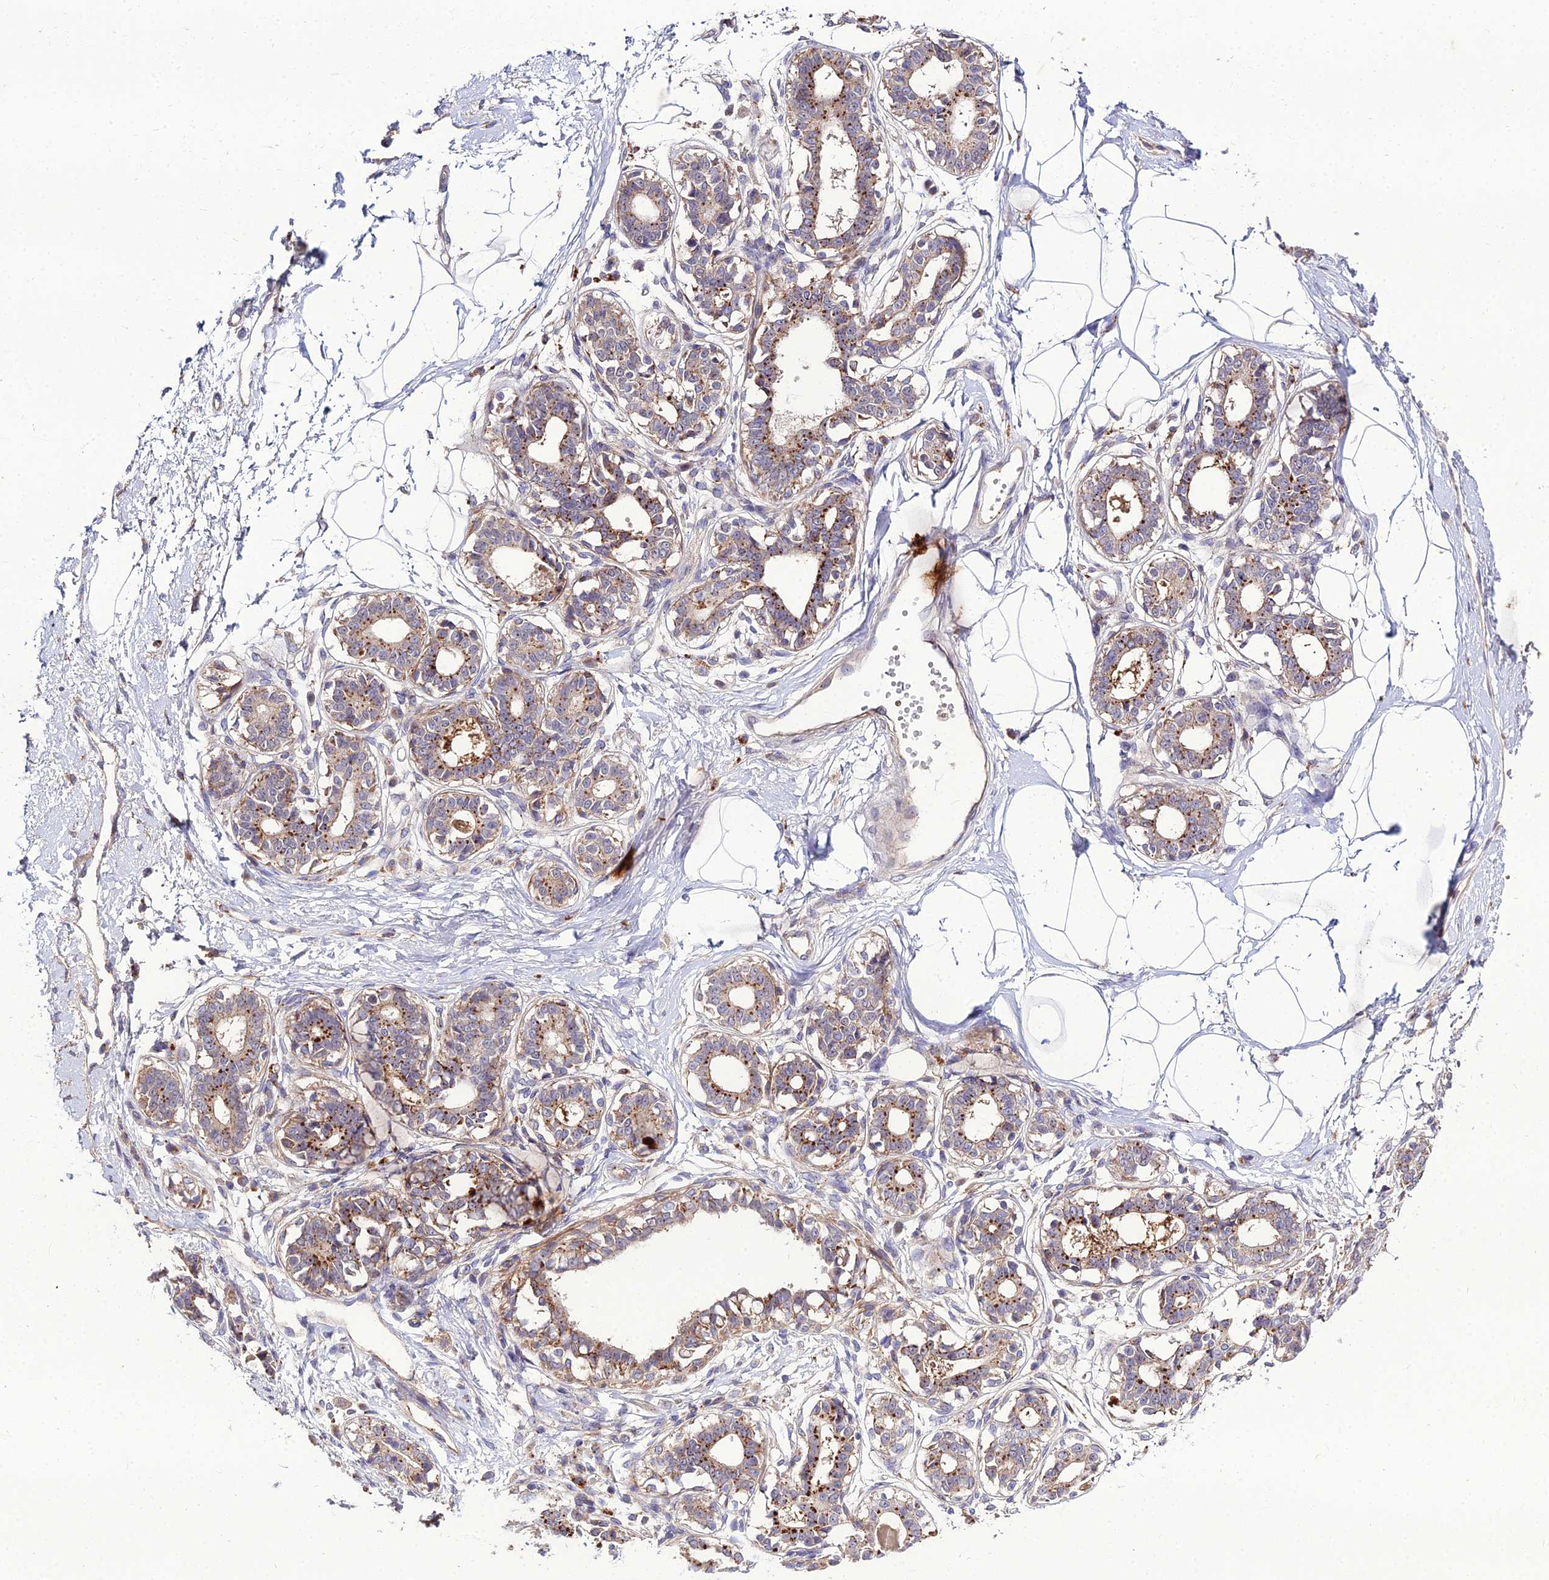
{"staining": {"intensity": "negative", "quantity": "none", "location": "none"}, "tissue": "breast", "cell_type": "Adipocytes", "image_type": "normal", "snomed": [{"axis": "morphology", "description": "Normal tissue, NOS"}, {"axis": "topography", "description": "Breast"}], "caption": "A high-resolution histopathology image shows immunohistochemistry (IHC) staining of normal breast, which exhibits no significant staining in adipocytes.", "gene": "EID2", "patient": {"sex": "female", "age": 45}}